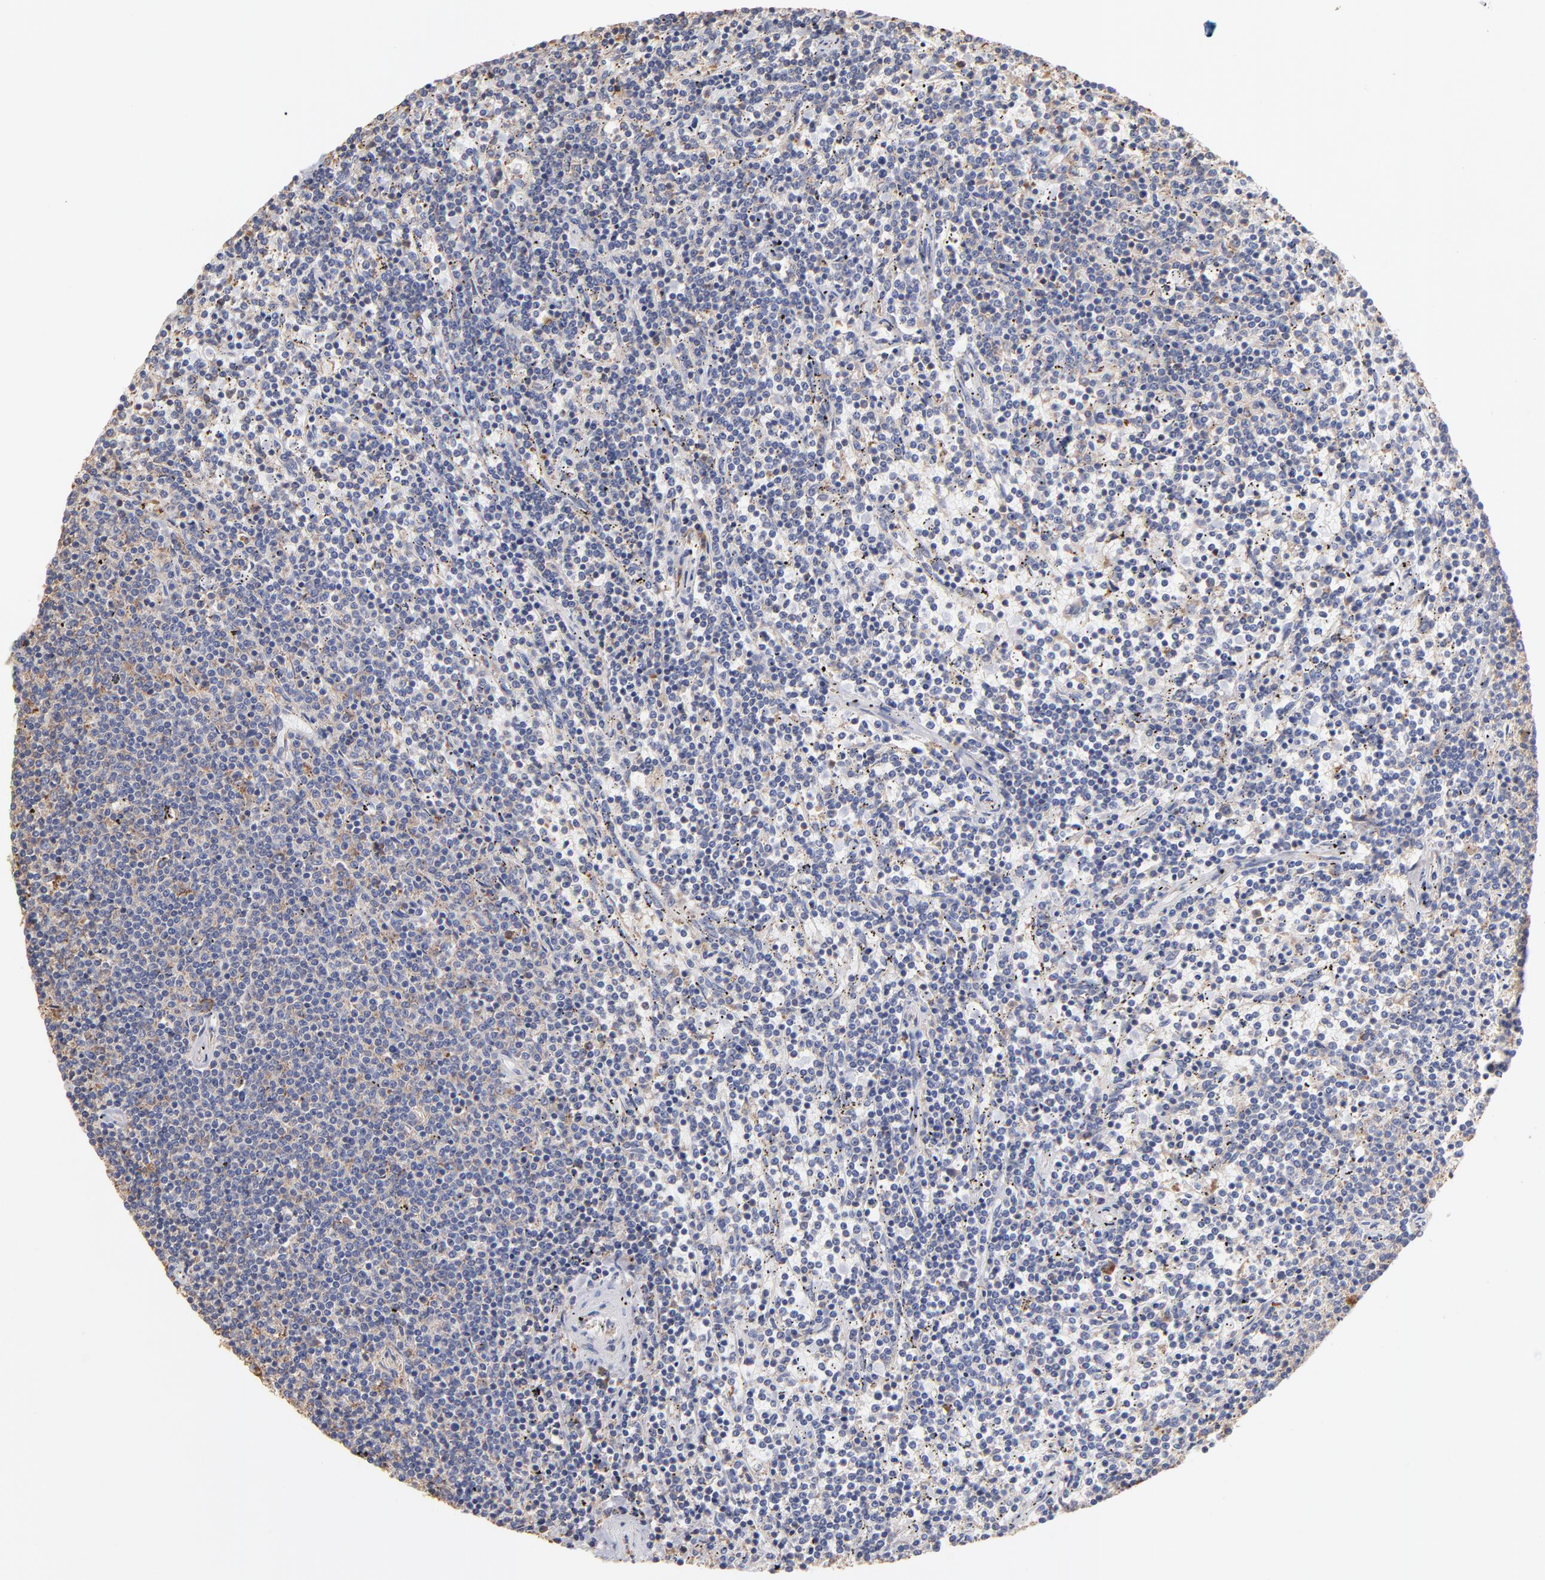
{"staining": {"intensity": "negative", "quantity": "none", "location": "none"}, "tissue": "lymphoma", "cell_type": "Tumor cells", "image_type": "cancer", "snomed": [{"axis": "morphology", "description": "Malignant lymphoma, non-Hodgkin's type, Low grade"}, {"axis": "topography", "description": "Spleen"}], "caption": "The micrograph demonstrates no significant expression in tumor cells of lymphoma.", "gene": "RPL9", "patient": {"sex": "female", "age": 50}}